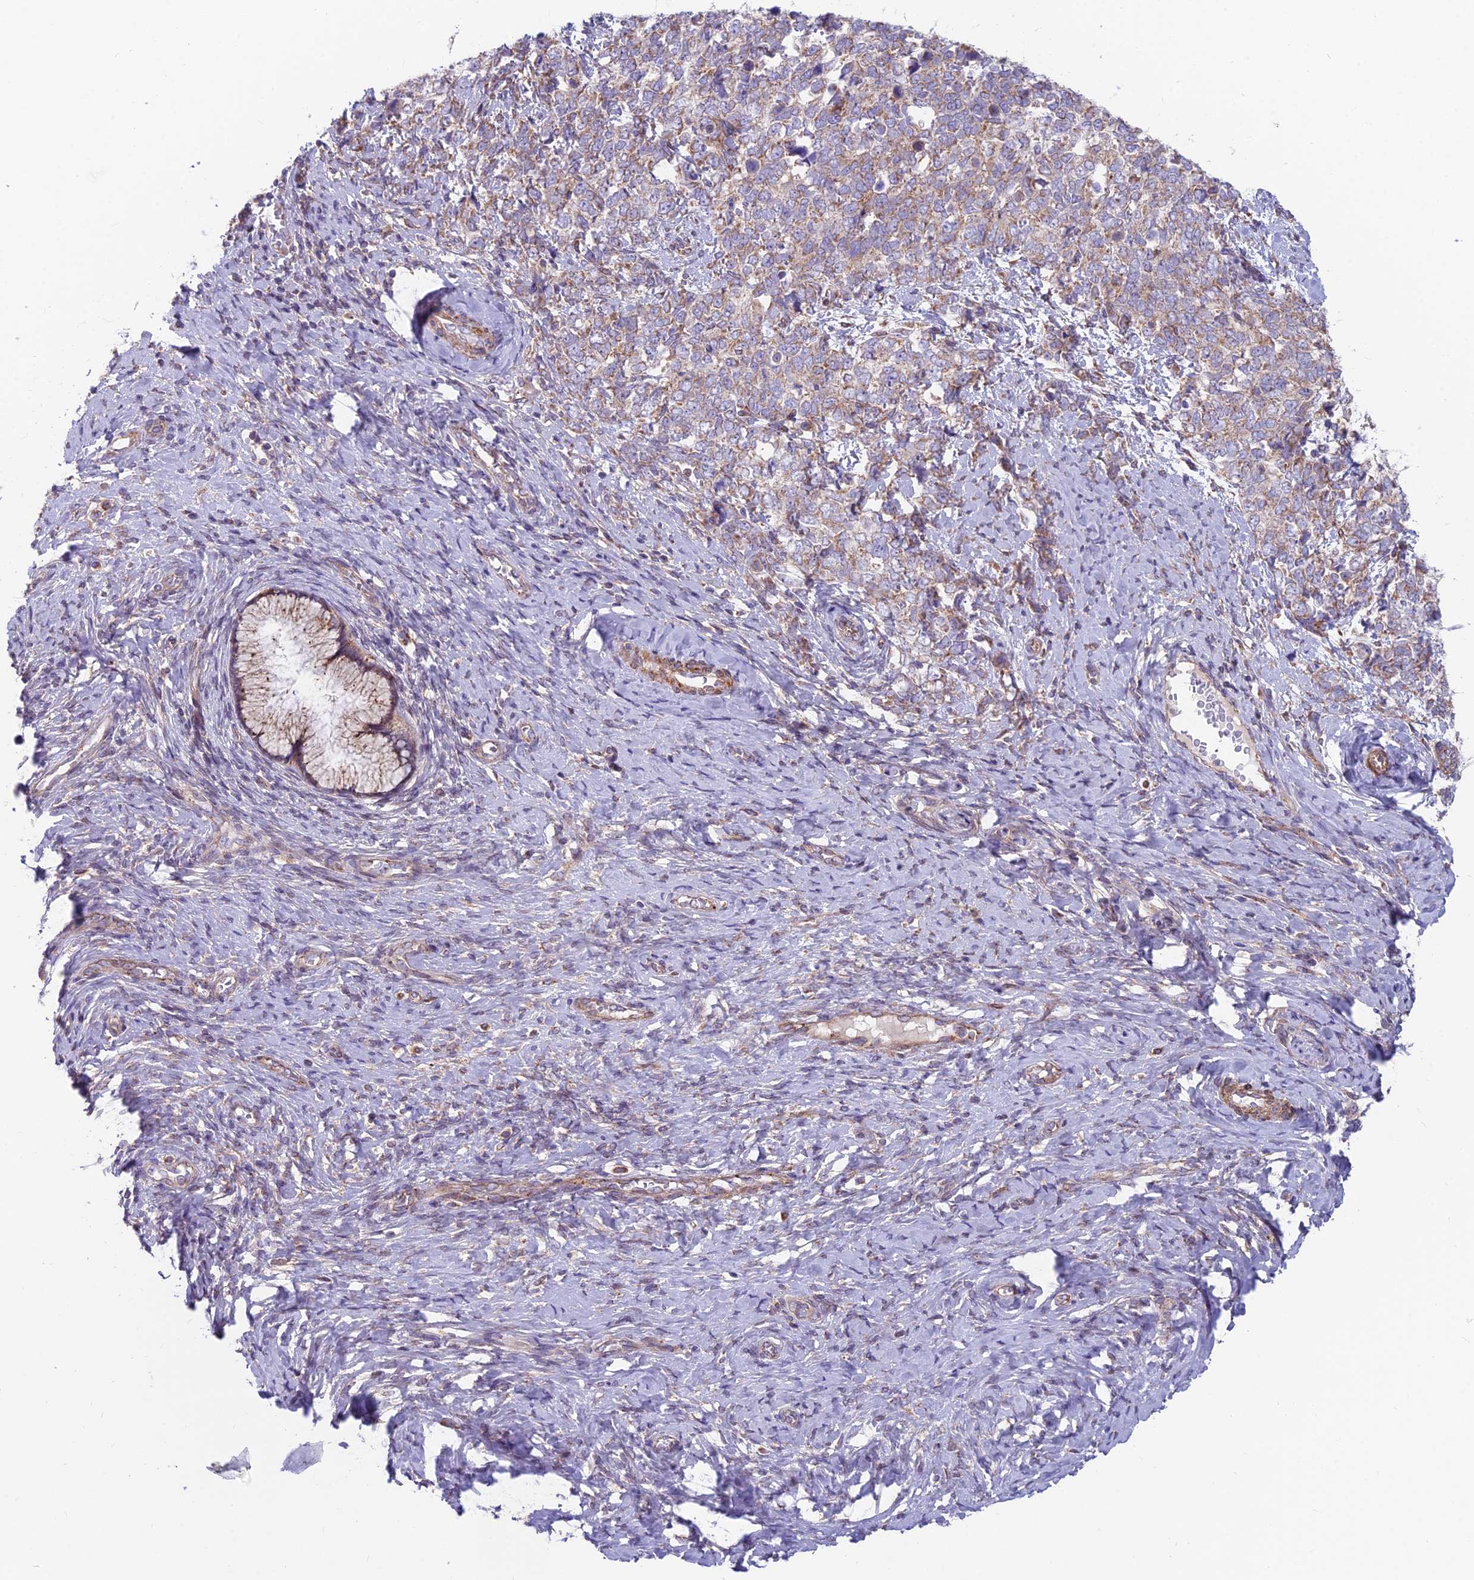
{"staining": {"intensity": "weak", "quantity": "25%-75%", "location": "cytoplasmic/membranous"}, "tissue": "cervical cancer", "cell_type": "Tumor cells", "image_type": "cancer", "snomed": [{"axis": "morphology", "description": "Squamous cell carcinoma, NOS"}, {"axis": "topography", "description": "Cervix"}], "caption": "Protein analysis of squamous cell carcinoma (cervical) tissue reveals weak cytoplasmic/membranous positivity in about 25%-75% of tumor cells. The protein of interest is stained brown, and the nuclei are stained in blue (DAB IHC with brightfield microscopy, high magnification).", "gene": "TBC1D20", "patient": {"sex": "female", "age": 63}}